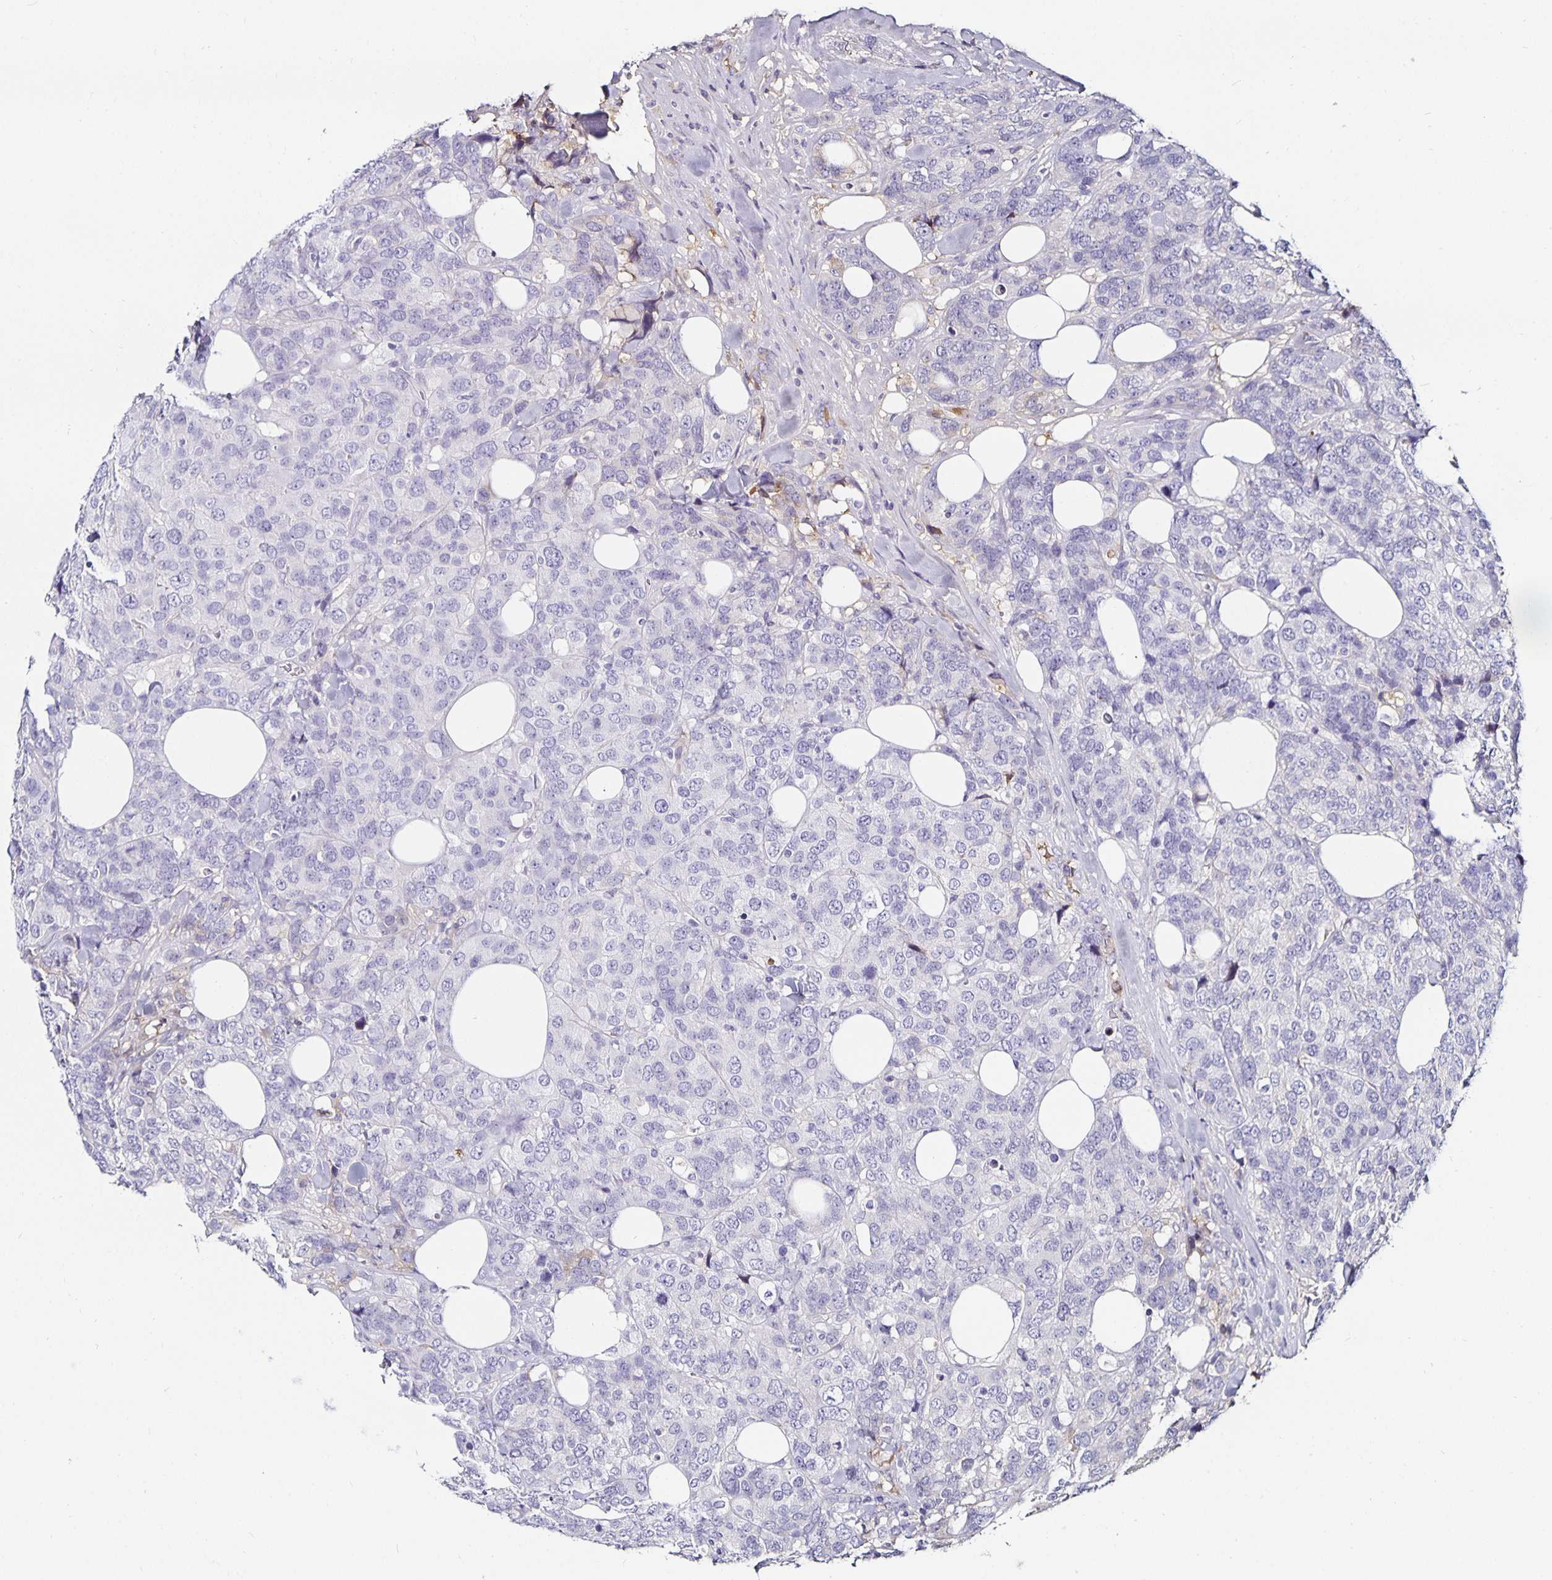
{"staining": {"intensity": "negative", "quantity": "none", "location": "none"}, "tissue": "breast cancer", "cell_type": "Tumor cells", "image_type": "cancer", "snomed": [{"axis": "morphology", "description": "Lobular carcinoma"}, {"axis": "topography", "description": "Breast"}], "caption": "Immunohistochemistry (IHC) histopathology image of human breast cancer (lobular carcinoma) stained for a protein (brown), which exhibits no expression in tumor cells.", "gene": "TTR", "patient": {"sex": "female", "age": 59}}